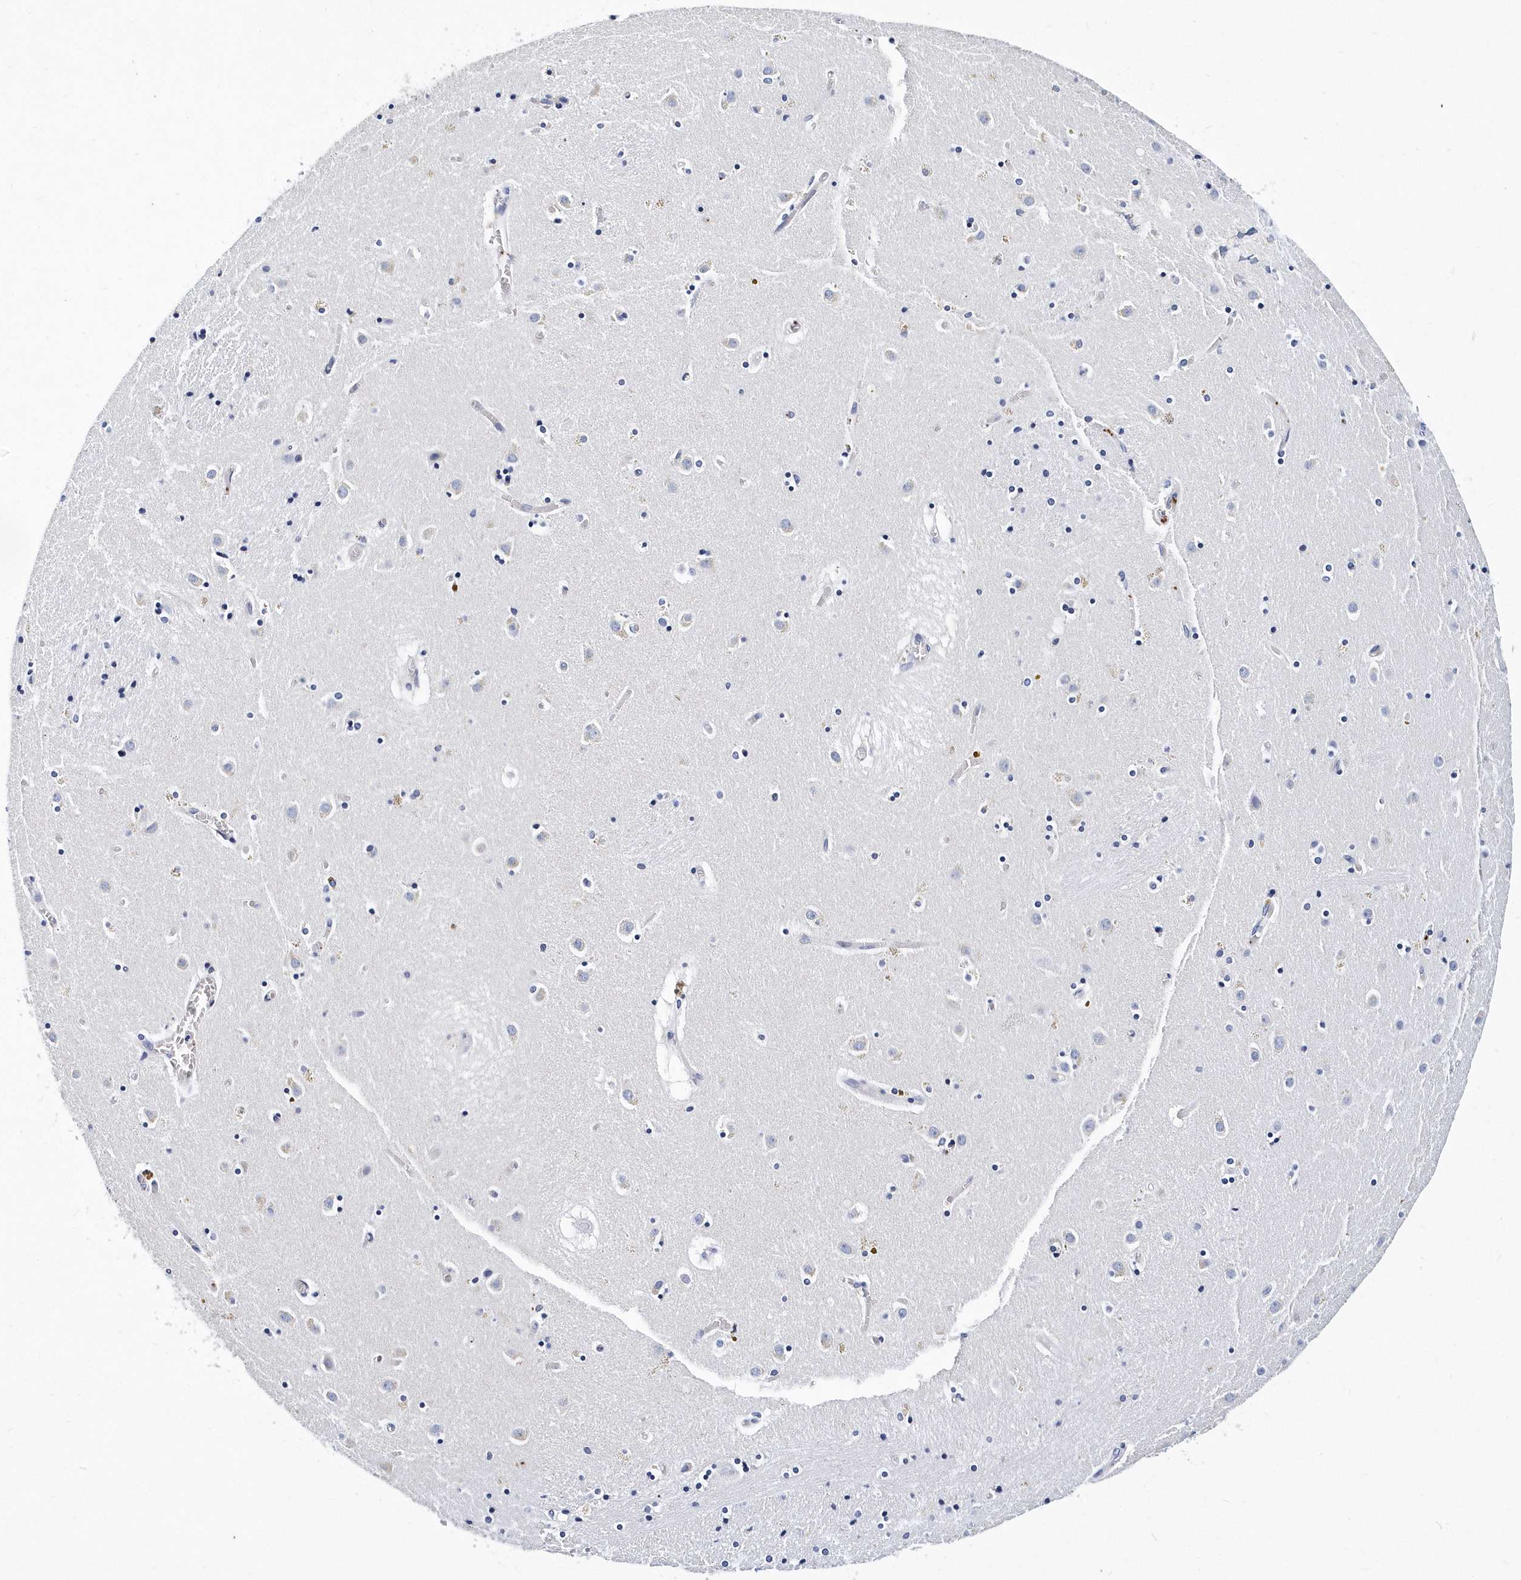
{"staining": {"intensity": "negative", "quantity": "none", "location": "none"}, "tissue": "caudate", "cell_type": "Glial cells", "image_type": "normal", "snomed": [{"axis": "morphology", "description": "Normal tissue, NOS"}, {"axis": "topography", "description": "Lateral ventricle wall"}], "caption": "Immunohistochemistry (IHC) histopathology image of unremarkable caudate: caudate stained with DAB (3,3'-diaminobenzidine) displays no significant protein staining in glial cells.", "gene": "ITGA2B", "patient": {"sex": "male", "age": 70}}